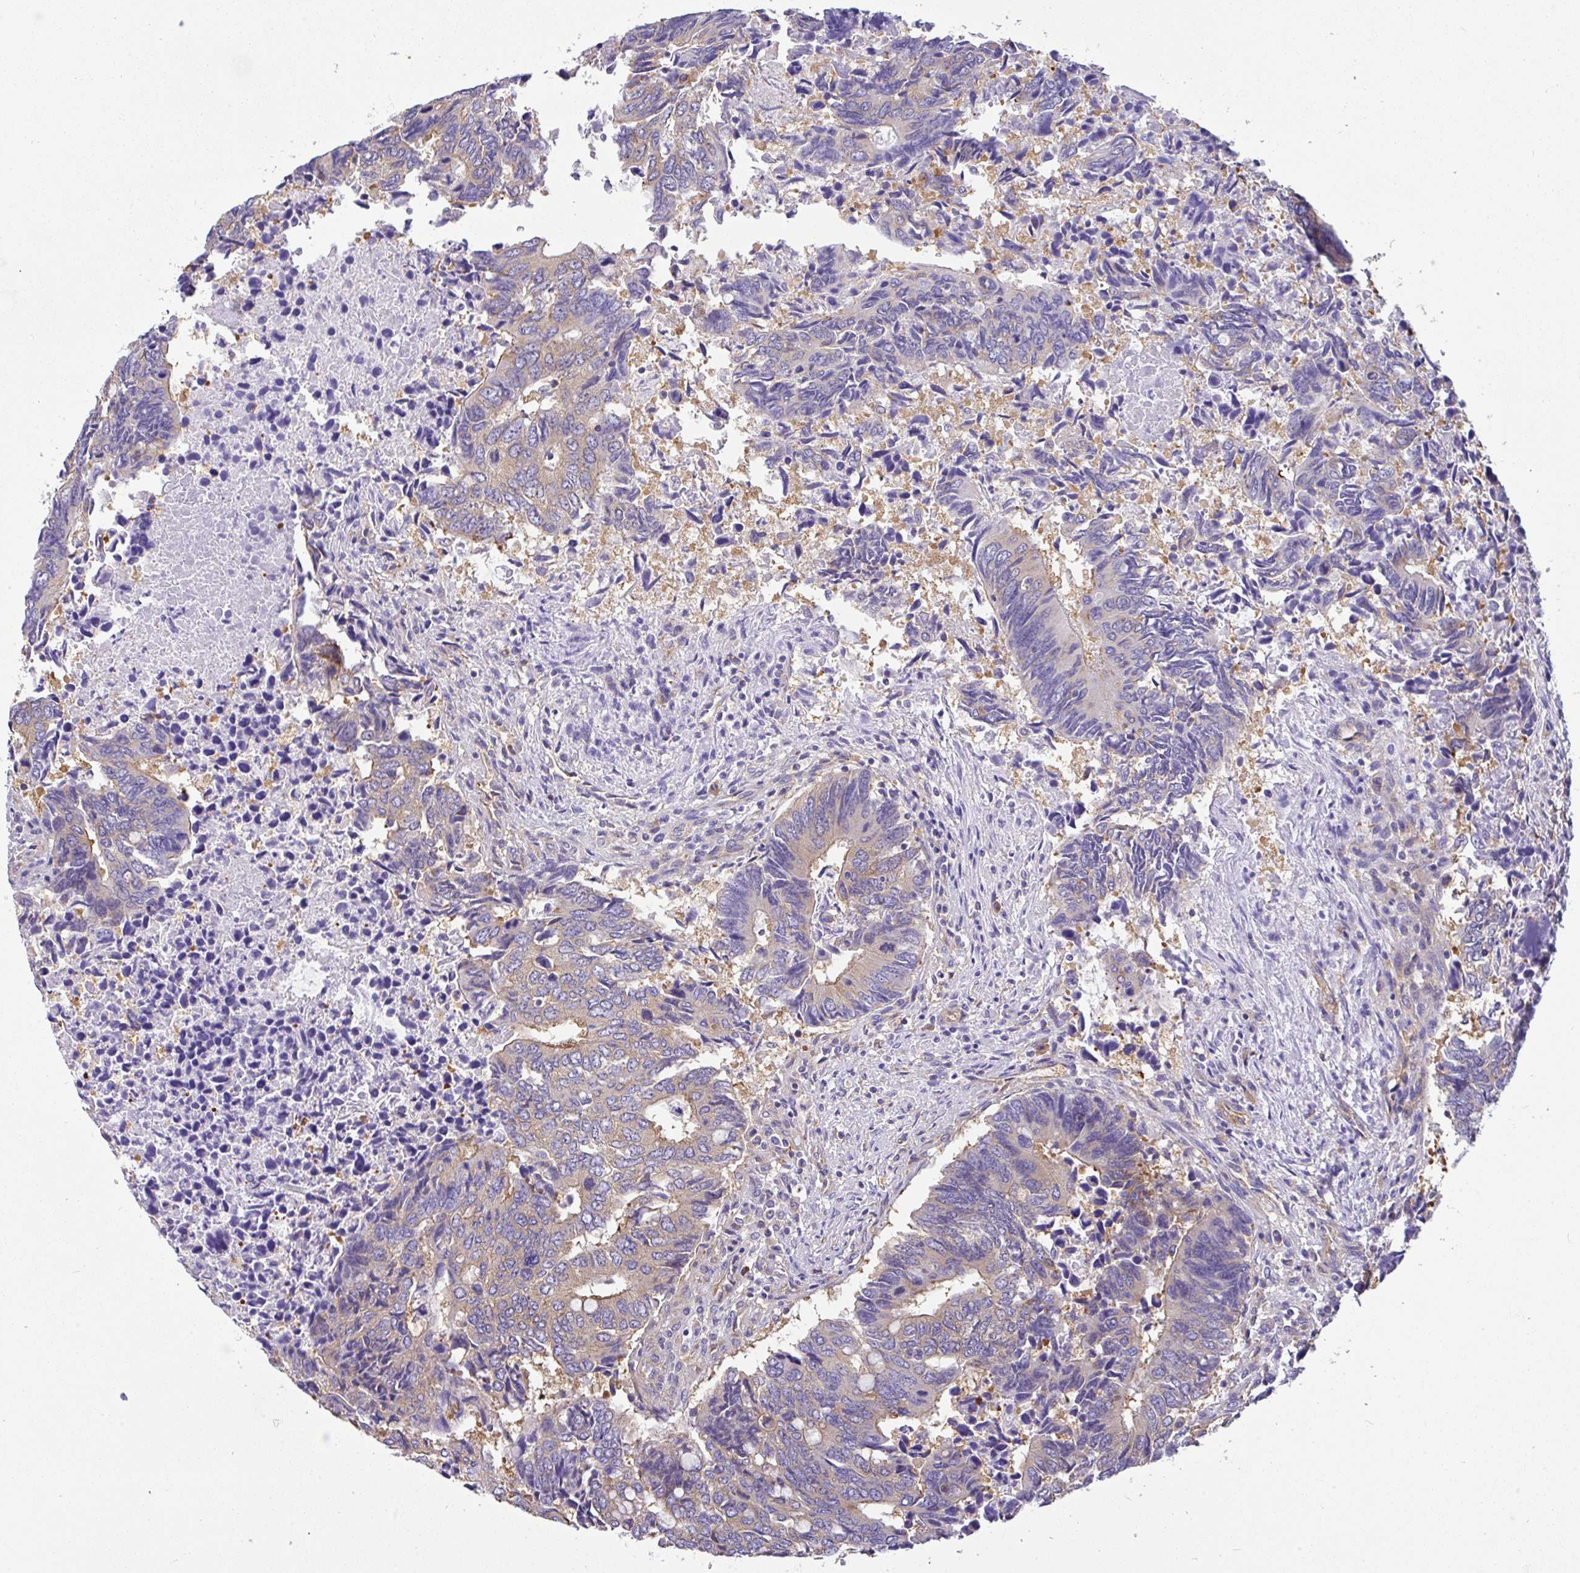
{"staining": {"intensity": "weak", "quantity": "<25%", "location": "cytoplasmic/membranous"}, "tissue": "colorectal cancer", "cell_type": "Tumor cells", "image_type": "cancer", "snomed": [{"axis": "morphology", "description": "Adenocarcinoma, NOS"}, {"axis": "topography", "description": "Colon"}], "caption": "DAB (3,3'-diaminobenzidine) immunohistochemical staining of human adenocarcinoma (colorectal) displays no significant positivity in tumor cells. The staining is performed using DAB brown chromogen with nuclei counter-stained in using hematoxylin.", "gene": "GFPT2", "patient": {"sex": "male", "age": 87}}